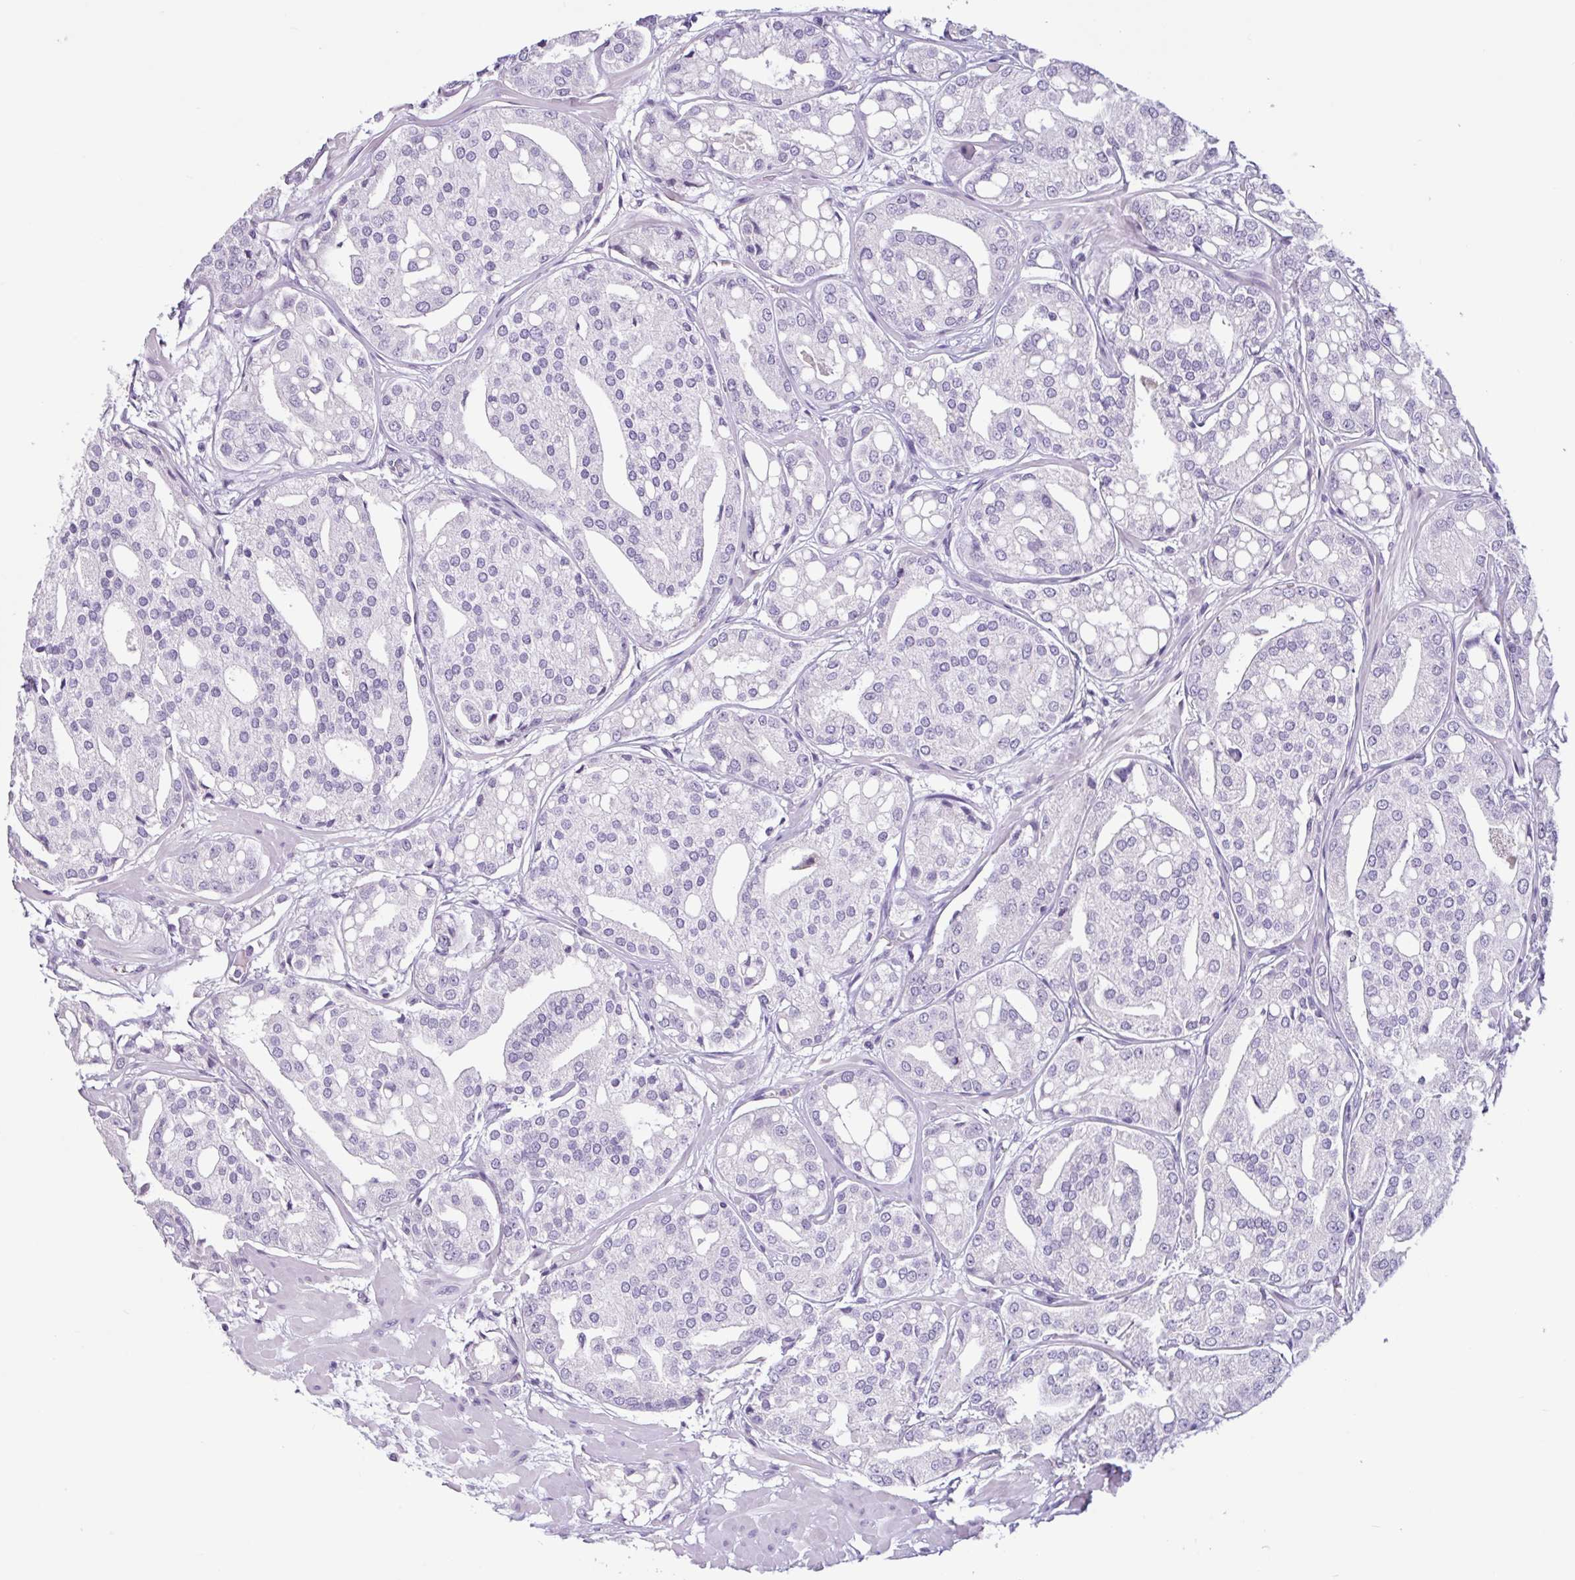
{"staining": {"intensity": "negative", "quantity": "none", "location": "none"}, "tissue": "renal cancer", "cell_type": "Tumor cells", "image_type": "cancer", "snomed": [{"axis": "morphology", "description": "Adenocarcinoma, NOS"}, {"axis": "topography", "description": "Urinary bladder"}], "caption": "Immunohistochemical staining of human renal cancer demonstrates no significant positivity in tumor cells. (DAB (3,3'-diaminobenzidine) immunohistochemistry, high magnification).", "gene": "CTSE", "patient": {"sex": "male", "age": 61}}